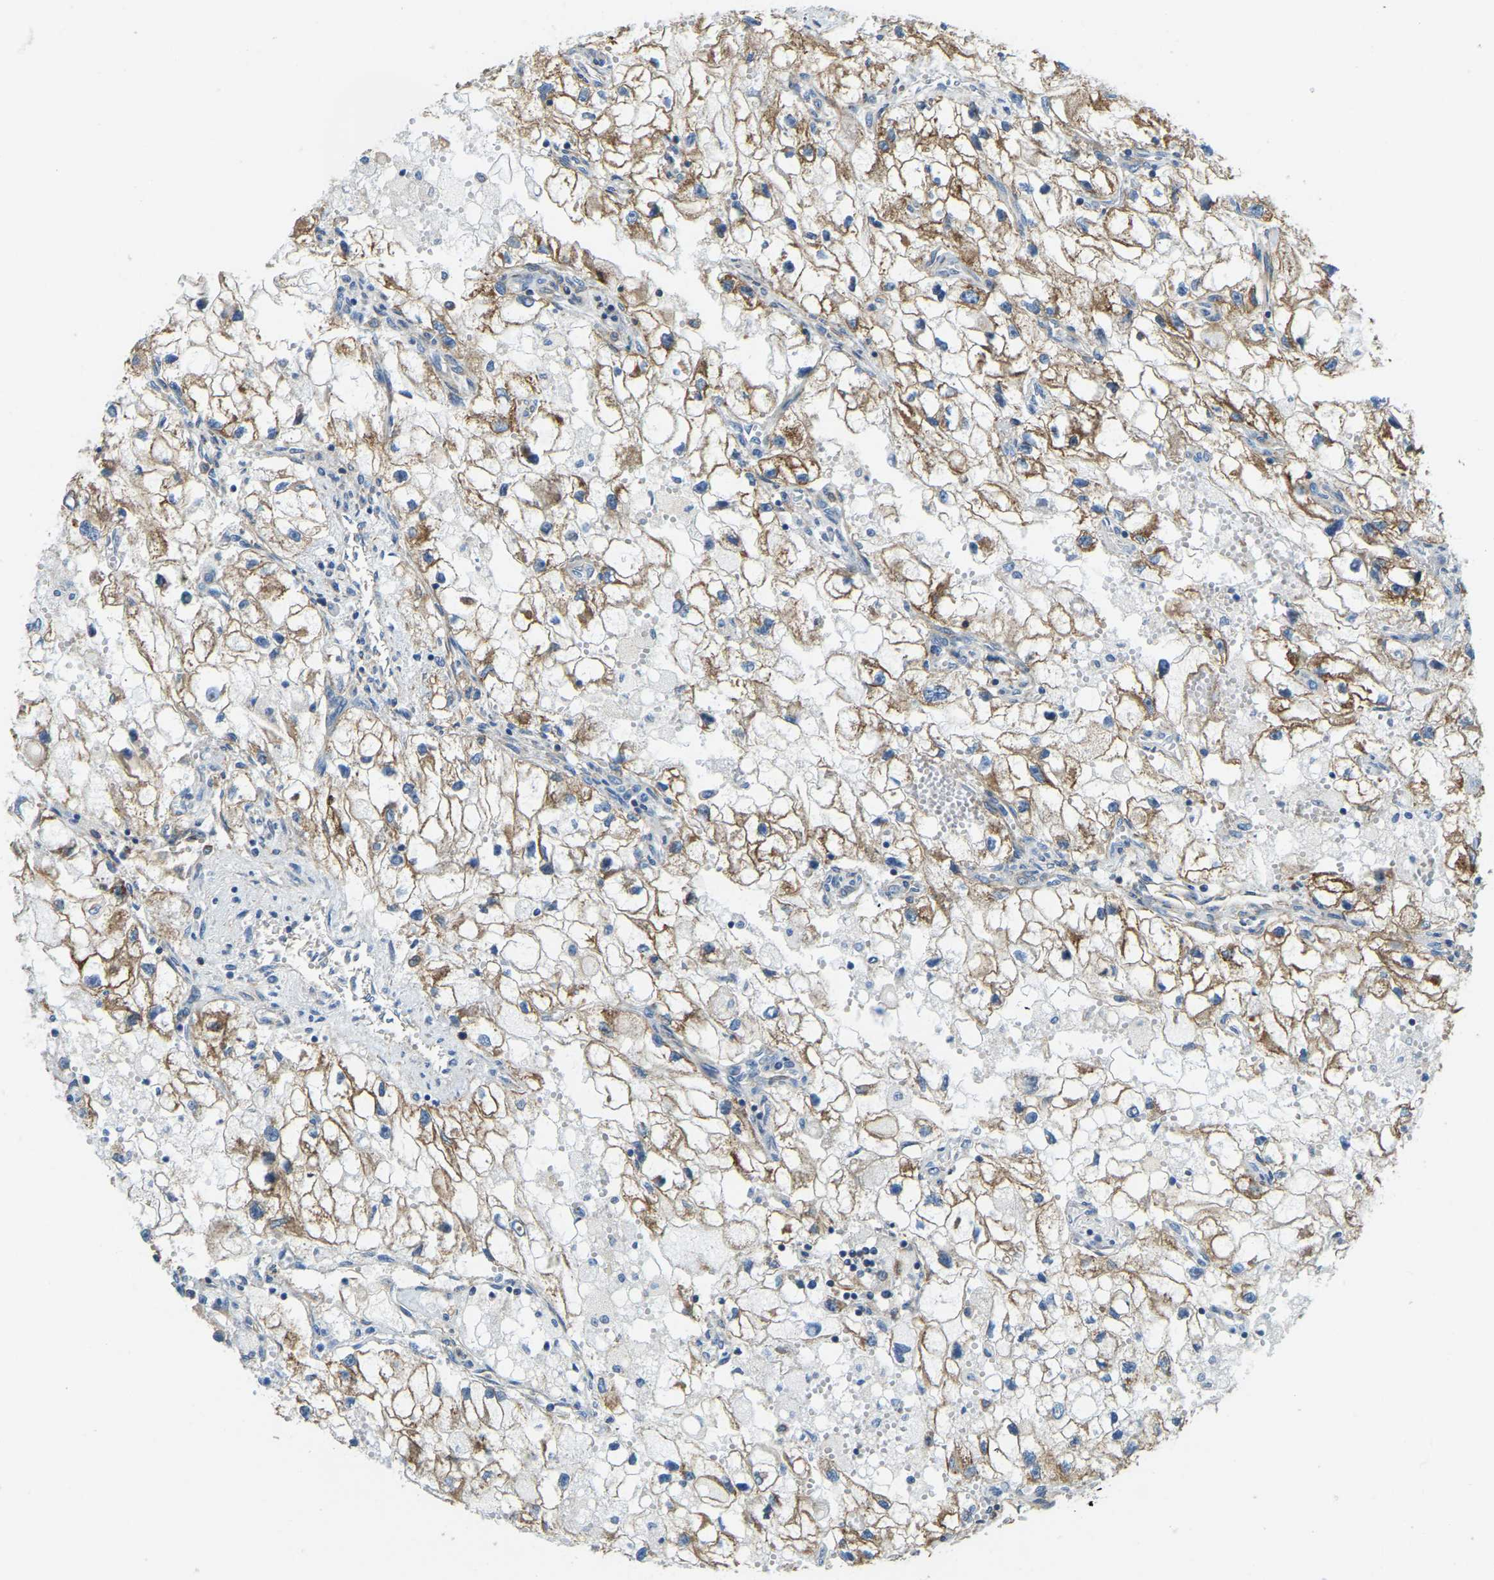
{"staining": {"intensity": "moderate", "quantity": ">75%", "location": "cytoplasmic/membranous"}, "tissue": "renal cancer", "cell_type": "Tumor cells", "image_type": "cancer", "snomed": [{"axis": "morphology", "description": "Adenocarcinoma, NOS"}, {"axis": "topography", "description": "Kidney"}], "caption": "Immunohistochemistry (IHC) image of renal adenocarcinoma stained for a protein (brown), which reveals medium levels of moderate cytoplasmic/membranous expression in about >75% of tumor cells.", "gene": "AHNAK", "patient": {"sex": "female", "age": 70}}